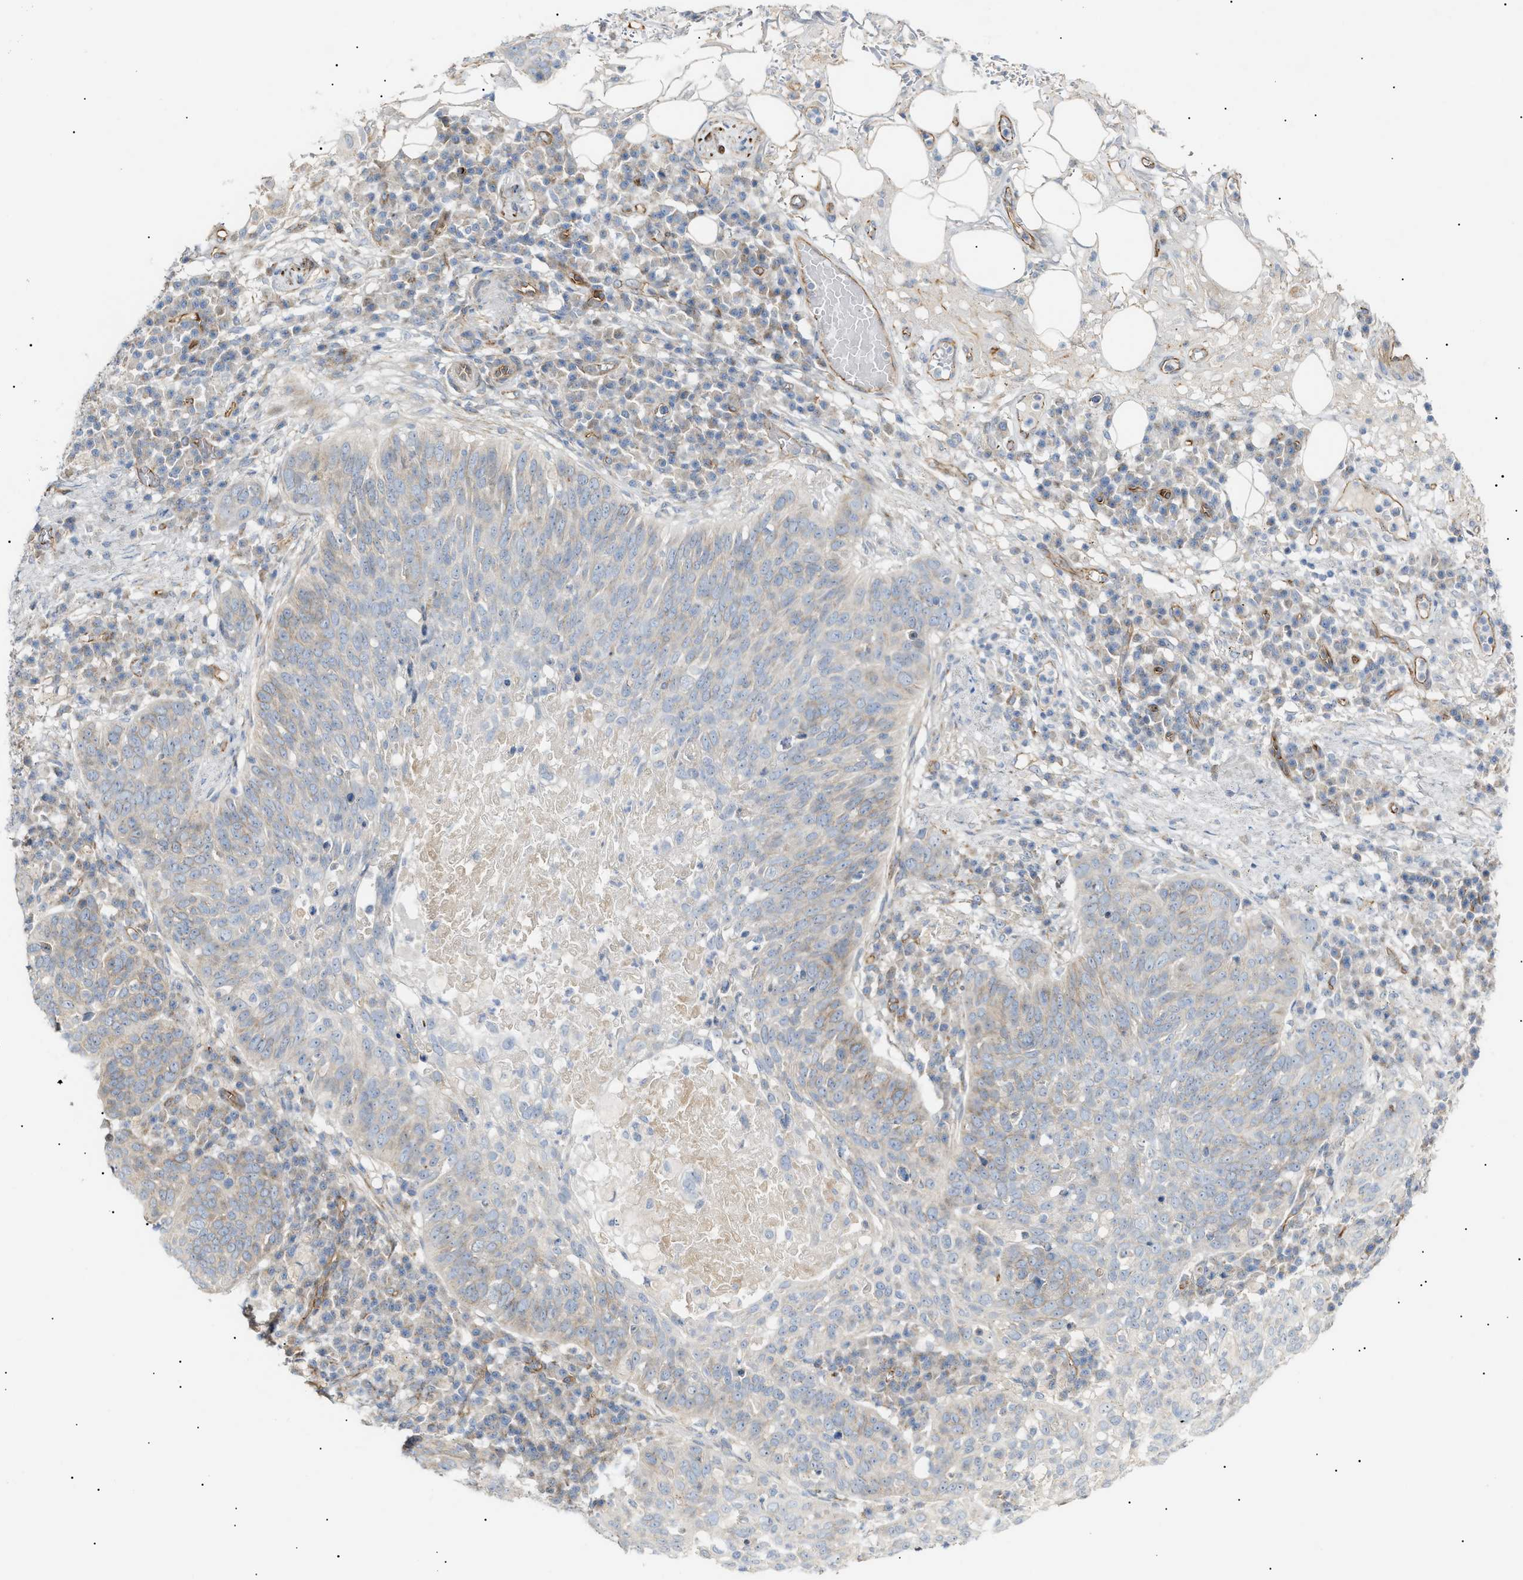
{"staining": {"intensity": "weak", "quantity": "<25%", "location": "cytoplasmic/membranous"}, "tissue": "skin cancer", "cell_type": "Tumor cells", "image_type": "cancer", "snomed": [{"axis": "morphology", "description": "Squamous cell carcinoma in situ, NOS"}, {"axis": "morphology", "description": "Squamous cell carcinoma, NOS"}, {"axis": "topography", "description": "Skin"}], "caption": "Histopathology image shows no significant protein staining in tumor cells of skin cancer (squamous cell carcinoma).", "gene": "ZFHX2", "patient": {"sex": "male", "age": 93}}